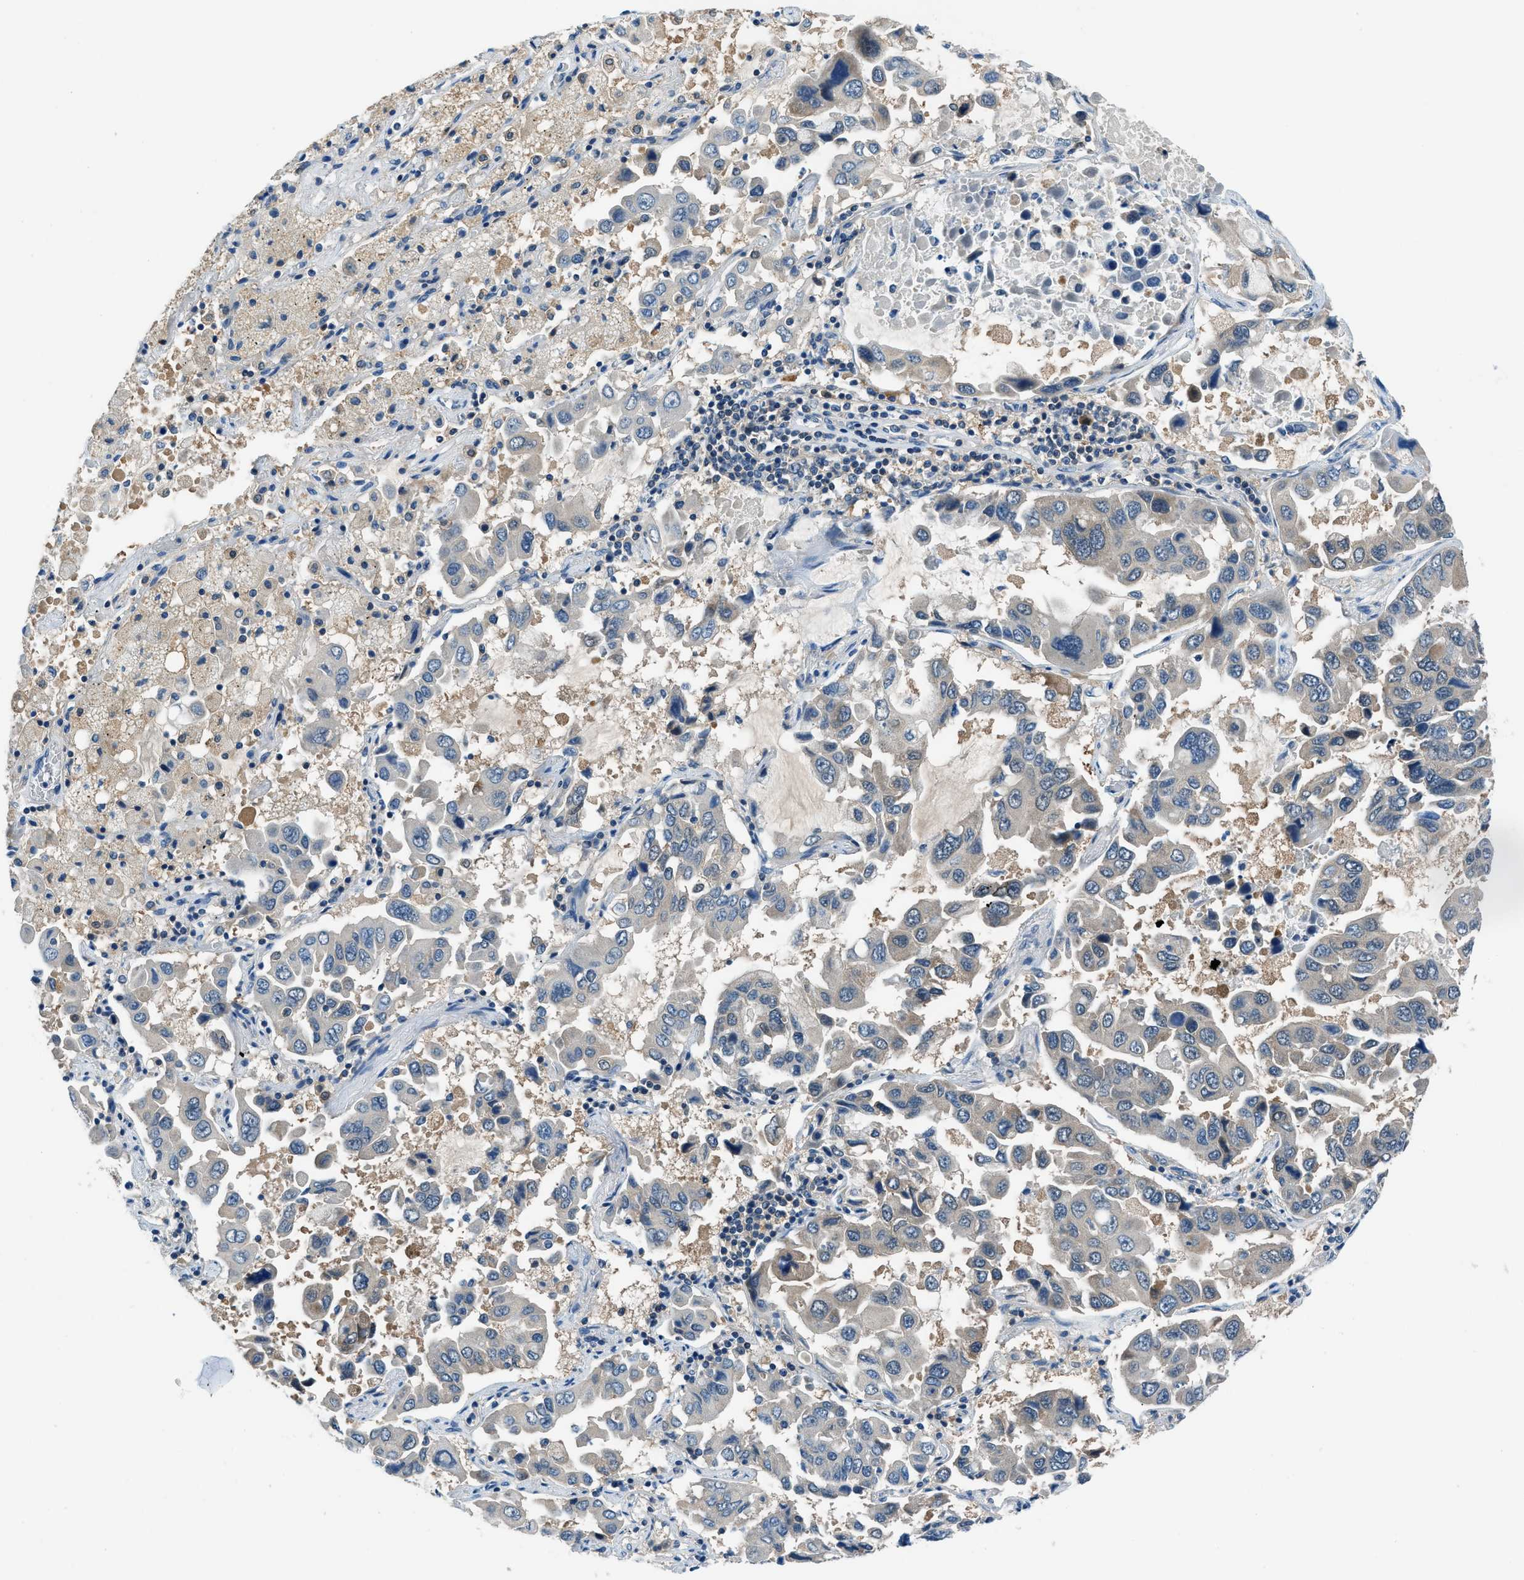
{"staining": {"intensity": "weak", "quantity": "<25%", "location": "cytoplasmic/membranous"}, "tissue": "lung cancer", "cell_type": "Tumor cells", "image_type": "cancer", "snomed": [{"axis": "morphology", "description": "Adenocarcinoma, NOS"}, {"axis": "topography", "description": "Lung"}], "caption": "IHC photomicrograph of lung cancer stained for a protein (brown), which demonstrates no staining in tumor cells.", "gene": "ACP1", "patient": {"sex": "male", "age": 64}}